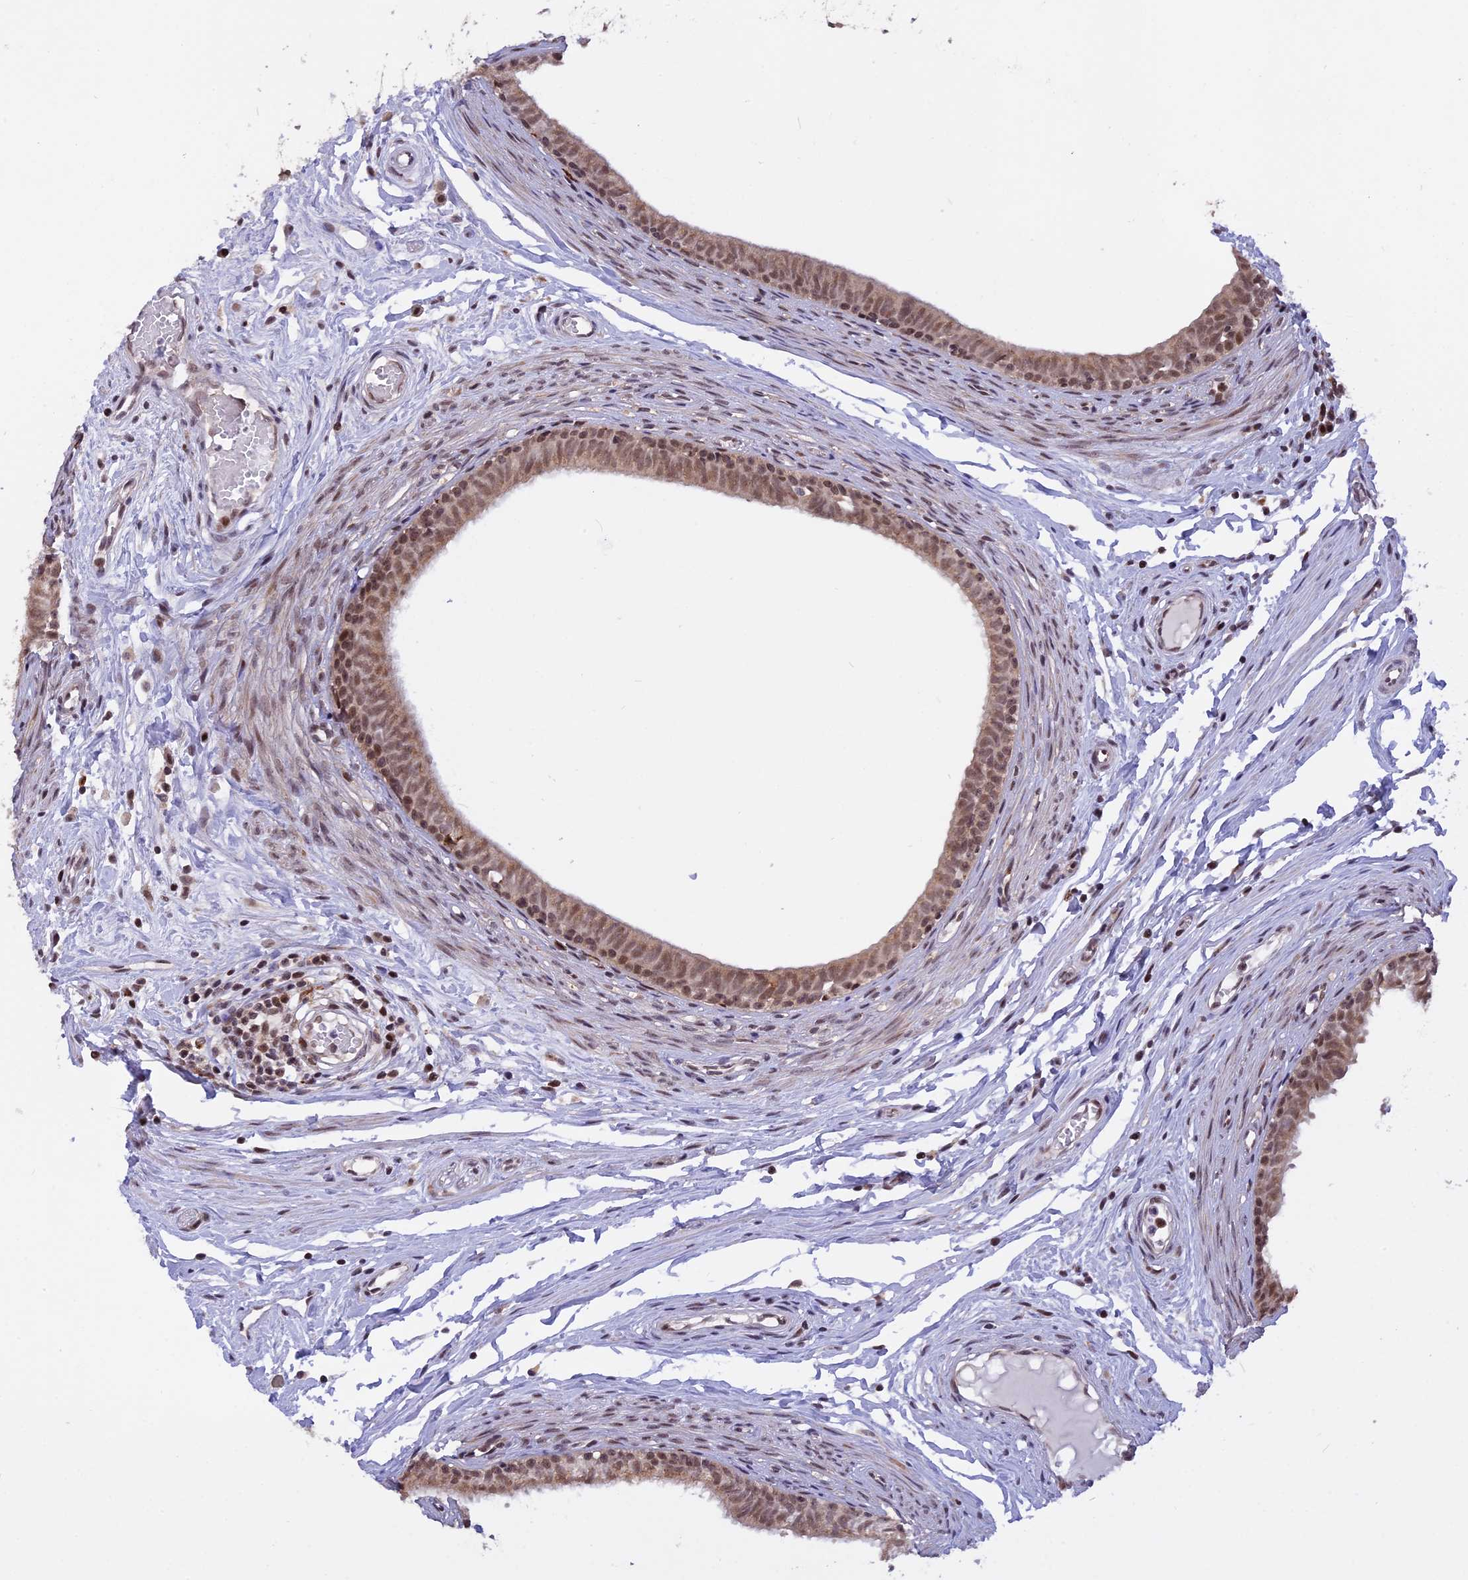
{"staining": {"intensity": "moderate", "quantity": ">75%", "location": "nuclear"}, "tissue": "epididymis", "cell_type": "Glandular cells", "image_type": "normal", "snomed": [{"axis": "morphology", "description": "Normal tissue, NOS"}, {"axis": "topography", "description": "Epididymis, spermatic cord, NOS"}], "caption": "Brown immunohistochemical staining in normal epididymis shows moderate nuclear expression in about >75% of glandular cells.", "gene": "POLR2C", "patient": {"sex": "male", "age": 22}}